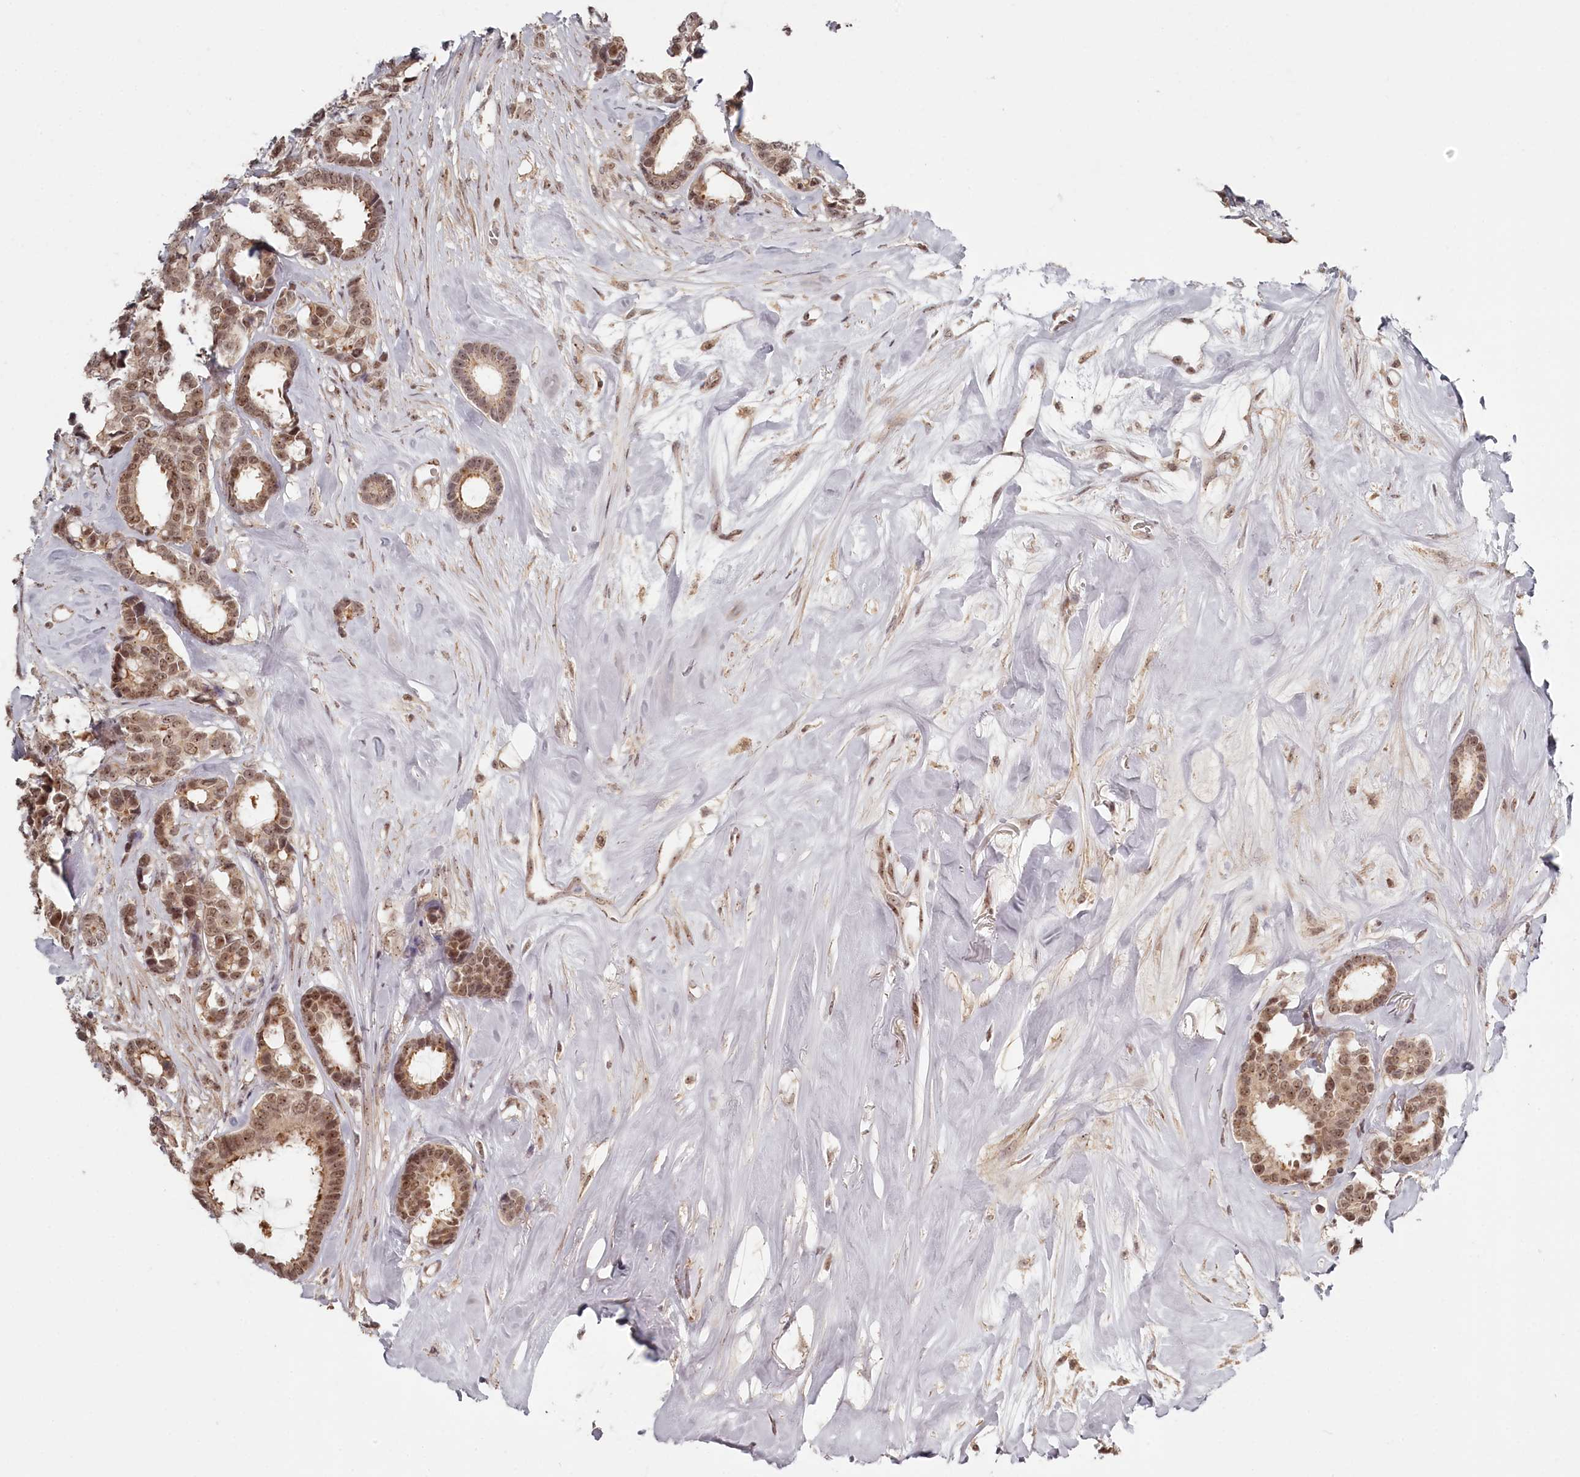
{"staining": {"intensity": "moderate", "quantity": ">75%", "location": "cytoplasmic/membranous,nuclear"}, "tissue": "breast cancer", "cell_type": "Tumor cells", "image_type": "cancer", "snomed": [{"axis": "morphology", "description": "Duct carcinoma"}, {"axis": "topography", "description": "Breast"}], "caption": "Immunohistochemical staining of human breast cancer reveals medium levels of moderate cytoplasmic/membranous and nuclear staining in approximately >75% of tumor cells.", "gene": "EXOSC1", "patient": {"sex": "female", "age": 87}}